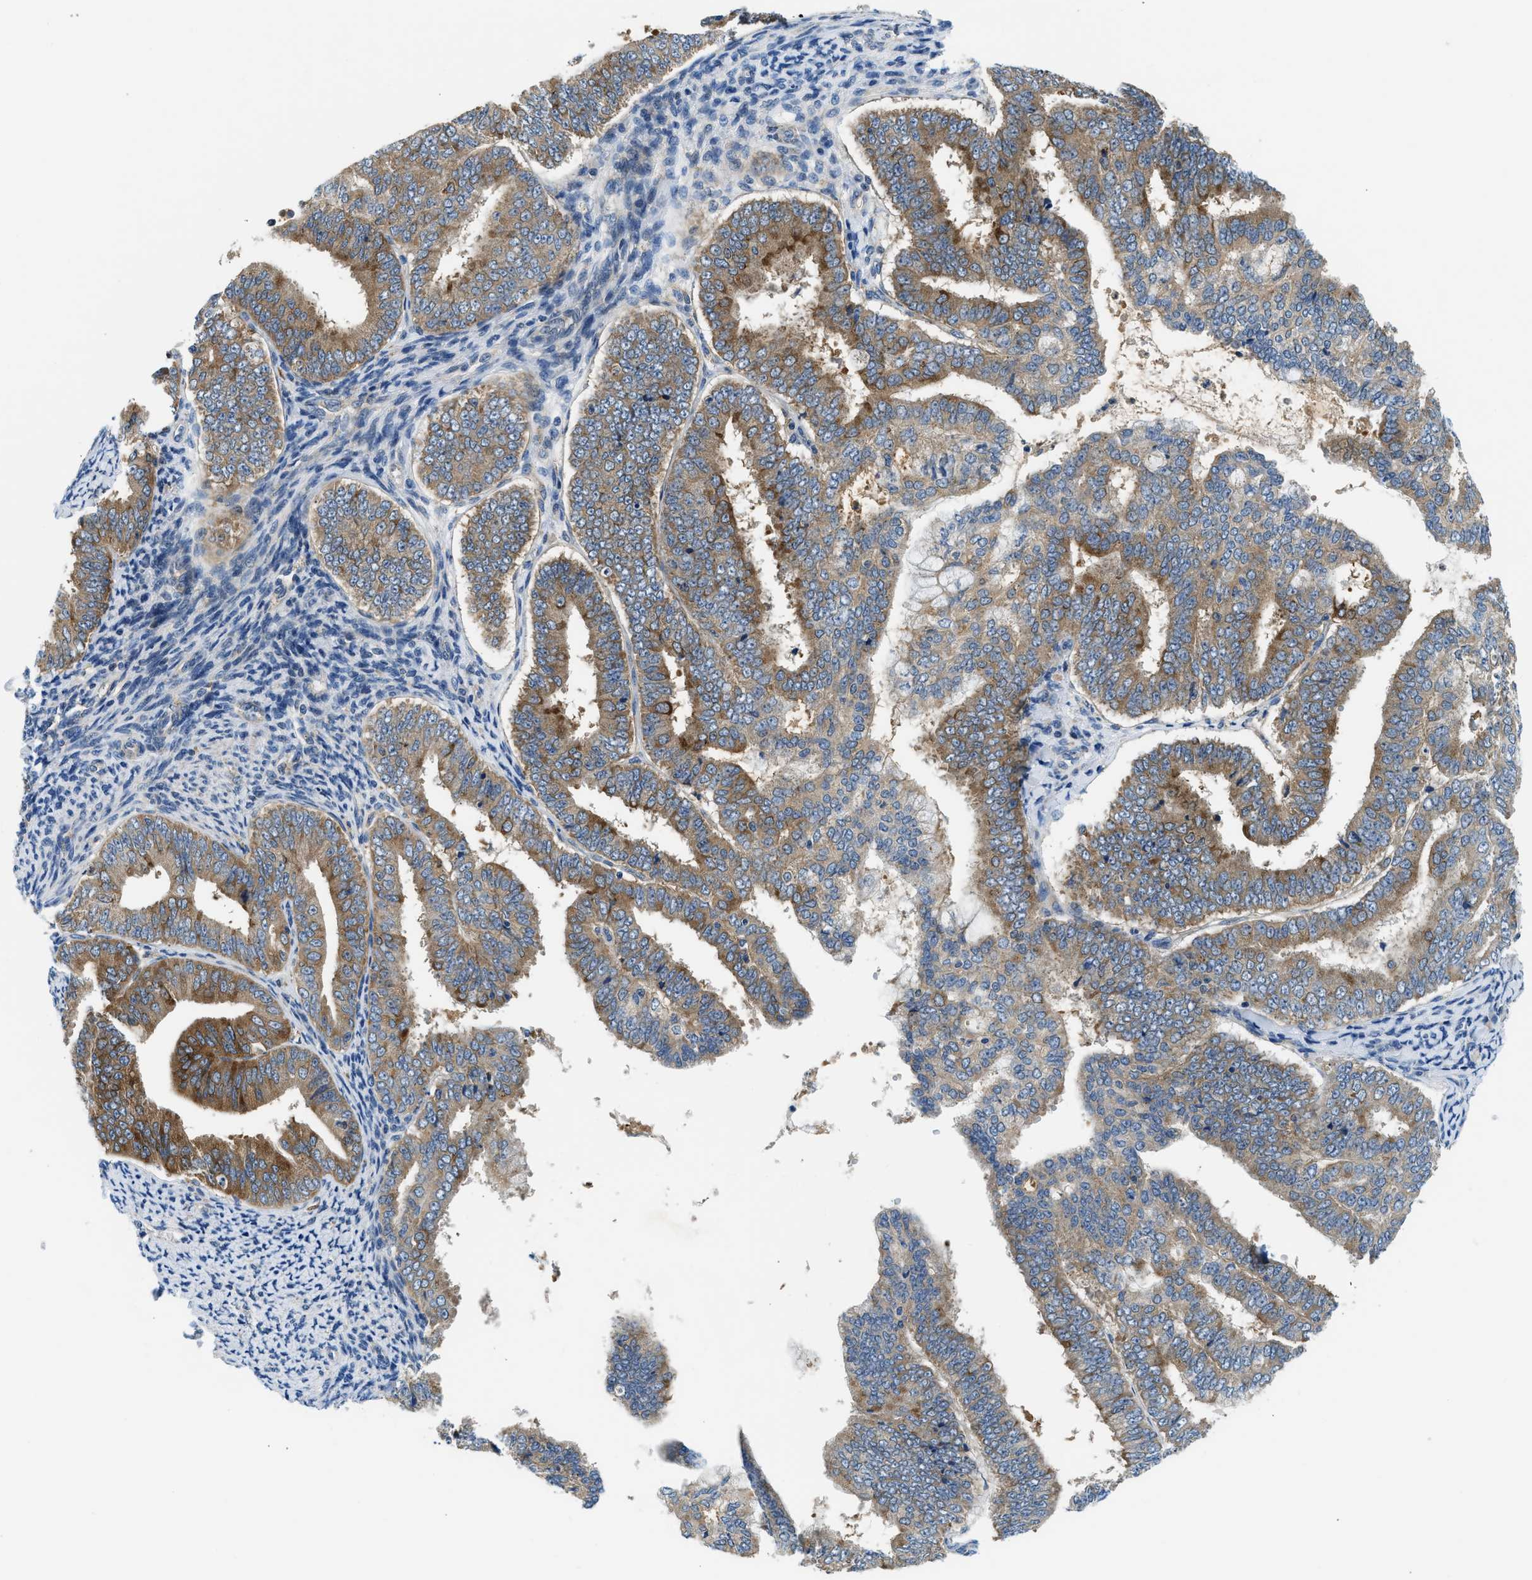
{"staining": {"intensity": "moderate", "quantity": ">75%", "location": "cytoplasmic/membranous"}, "tissue": "endometrial cancer", "cell_type": "Tumor cells", "image_type": "cancer", "snomed": [{"axis": "morphology", "description": "Adenocarcinoma, NOS"}, {"axis": "topography", "description": "Endometrium"}], "caption": "Immunohistochemical staining of human endometrial cancer reveals medium levels of moderate cytoplasmic/membranous protein expression in approximately >75% of tumor cells.", "gene": "LPIN2", "patient": {"sex": "female", "age": 63}}